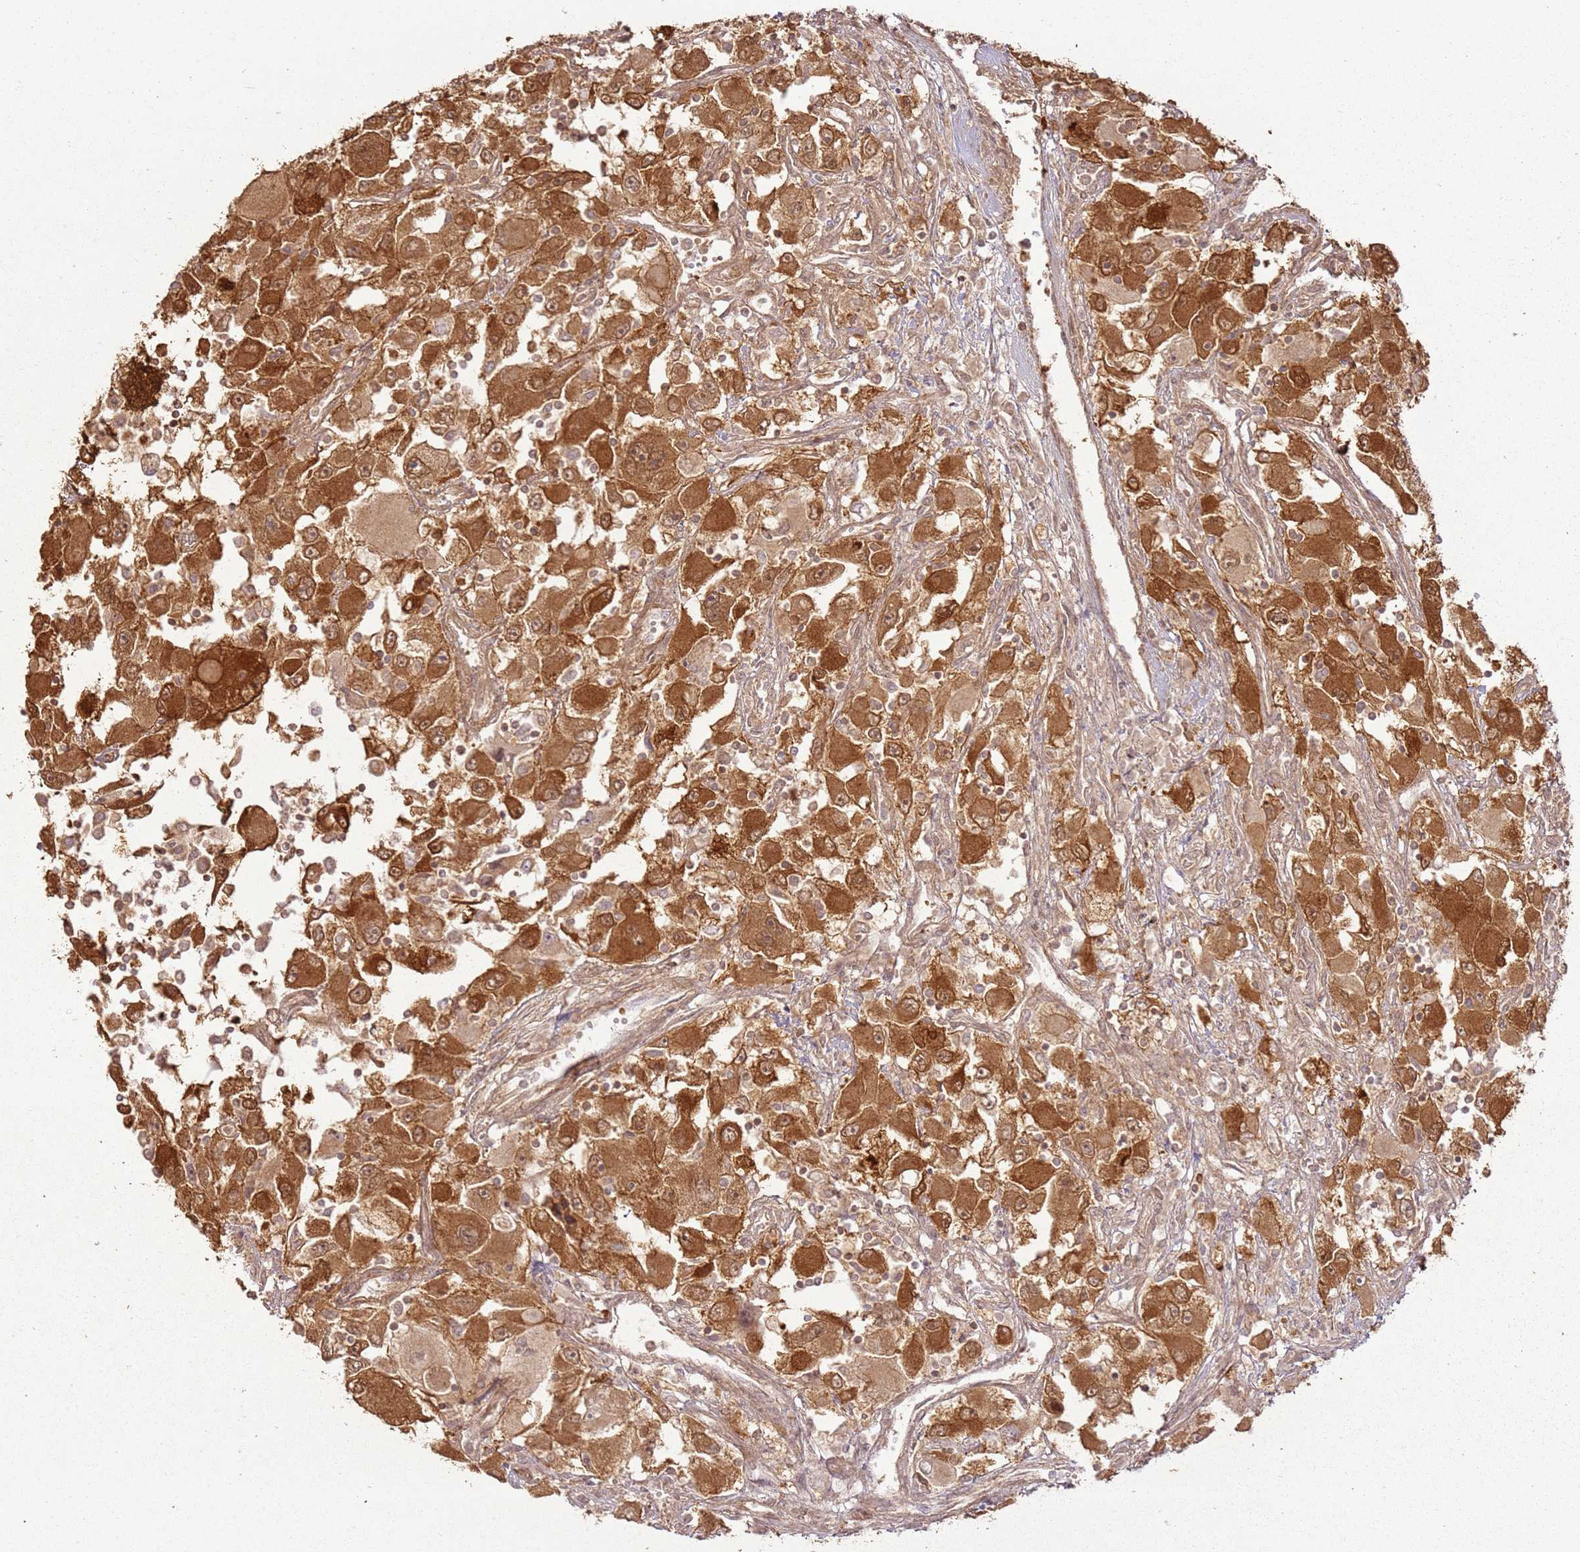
{"staining": {"intensity": "strong", "quantity": ">75%", "location": "cytoplasmic/membranous"}, "tissue": "renal cancer", "cell_type": "Tumor cells", "image_type": "cancer", "snomed": [{"axis": "morphology", "description": "Adenocarcinoma, NOS"}, {"axis": "topography", "description": "Kidney"}], "caption": "Protein expression analysis of human adenocarcinoma (renal) reveals strong cytoplasmic/membranous staining in about >75% of tumor cells.", "gene": "ZNF776", "patient": {"sex": "female", "age": 52}}